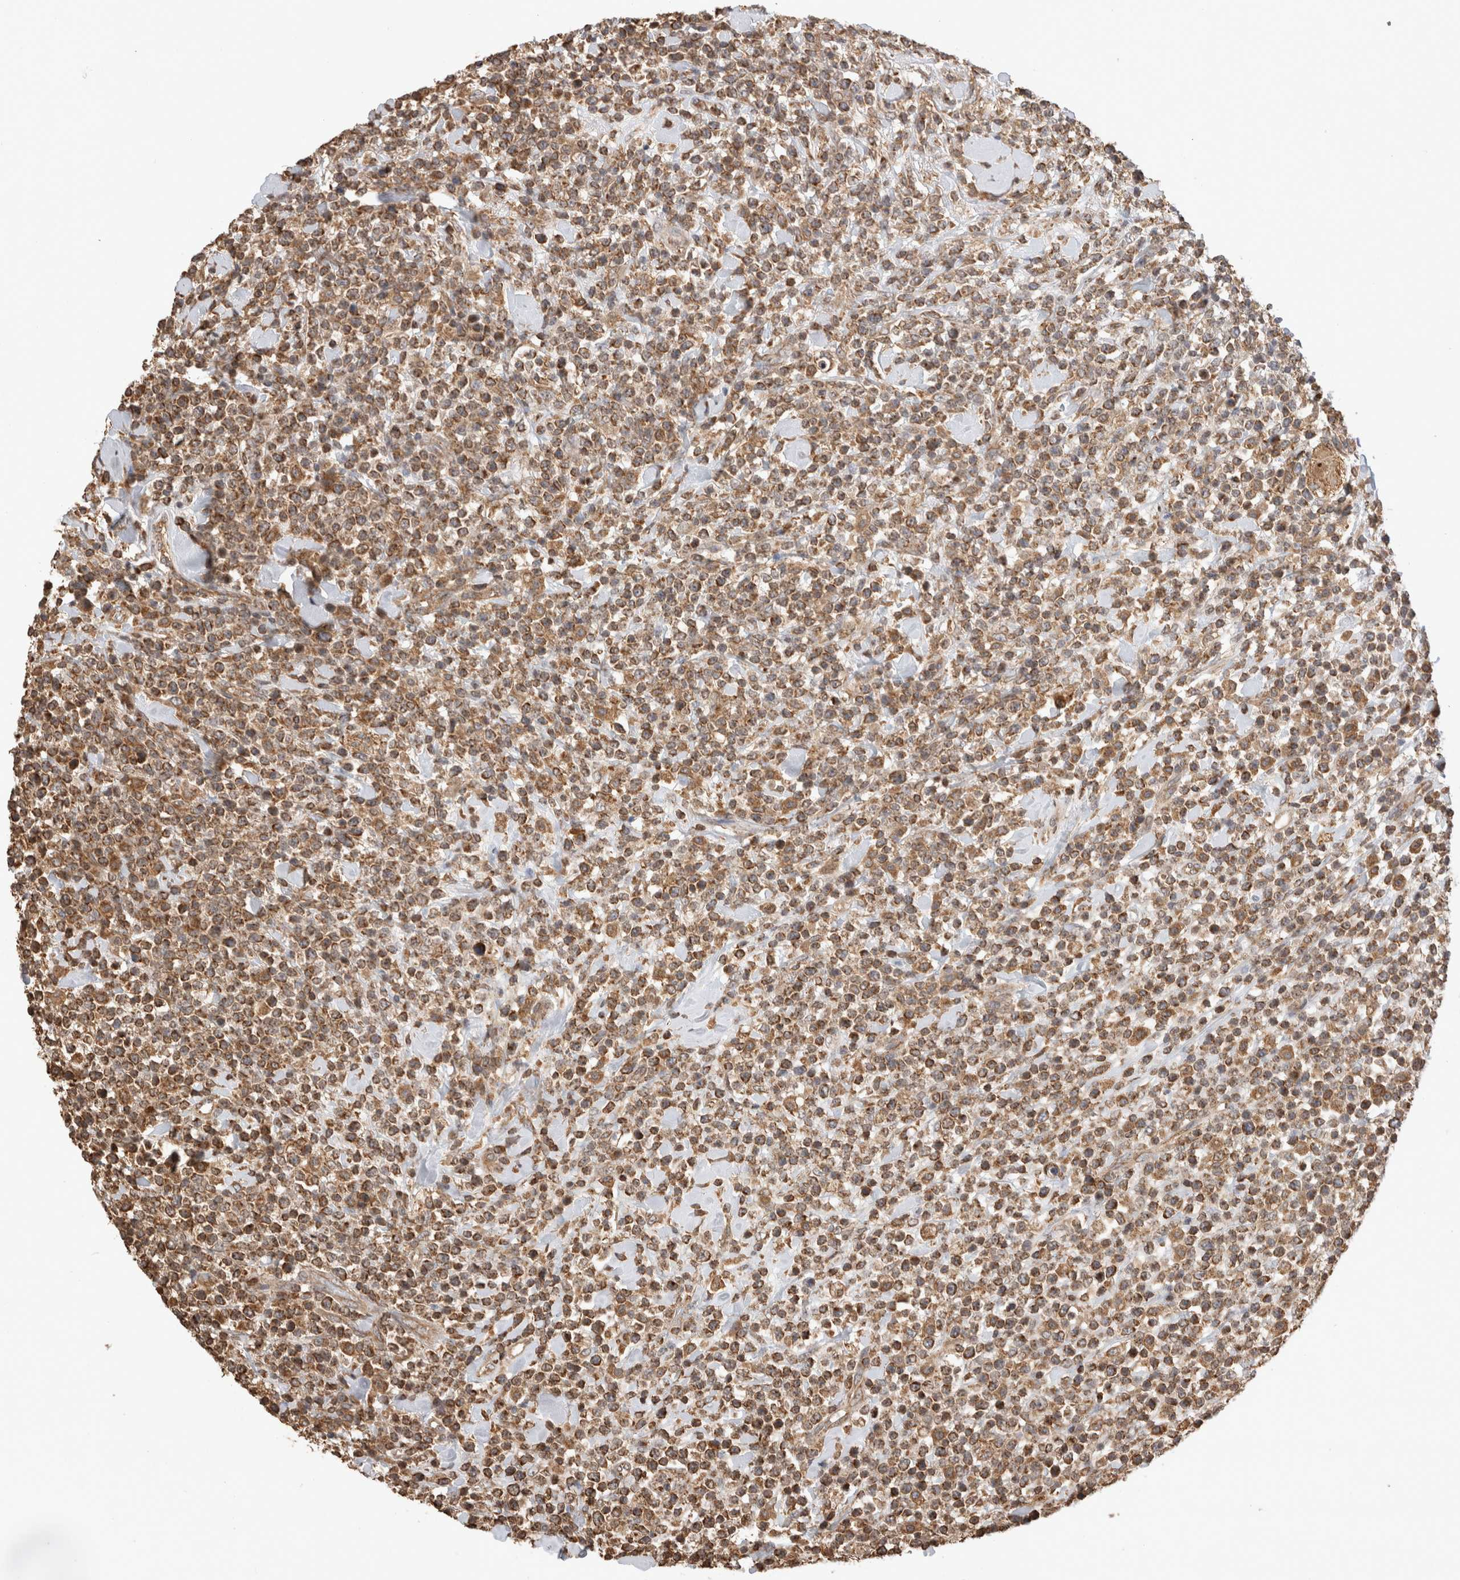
{"staining": {"intensity": "strong", "quantity": ">75%", "location": "cytoplasmic/membranous"}, "tissue": "lymphoma", "cell_type": "Tumor cells", "image_type": "cancer", "snomed": [{"axis": "morphology", "description": "Malignant lymphoma, non-Hodgkin's type, High grade"}, {"axis": "topography", "description": "Colon"}], "caption": "Immunohistochemical staining of human high-grade malignant lymphoma, non-Hodgkin's type demonstrates high levels of strong cytoplasmic/membranous protein positivity in approximately >75% of tumor cells. (DAB IHC with brightfield microscopy, high magnification).", "gene": "IMMP2L", "patient": {"sex": "female", "age": 53}}